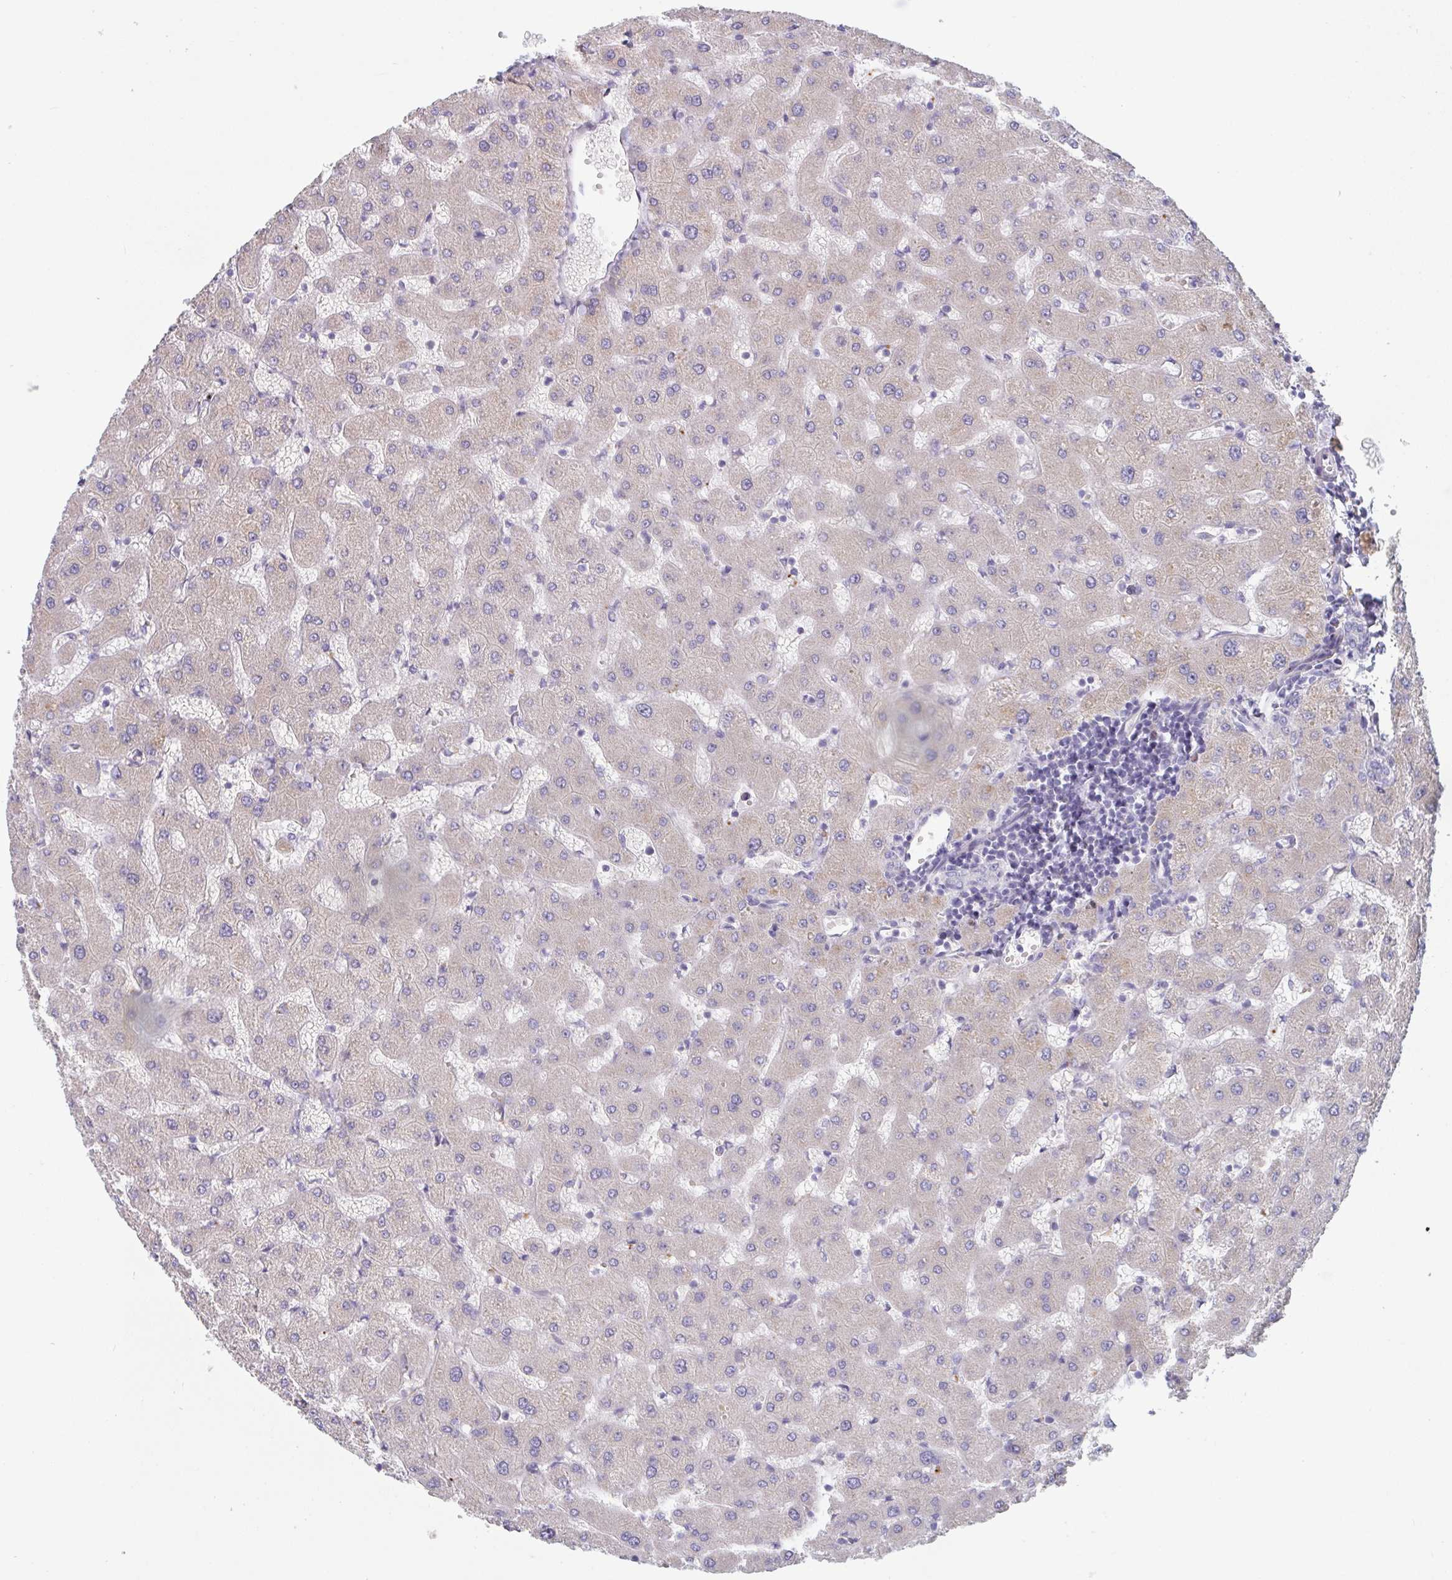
{"staining": {"intensity": "negative", "quantity": "none", "location": "none"}, "tissue": "liver", "cell_type": "Cholangiocytes", "image_type": "normal", "snomed": [{"axis": "morphology", "description": "Normal tissue, NOS"}, {"axis": "topography", "description": "Liver"}], "caption": "An image of human liver is negative for staining in cholangiocytes. The staining was performed using DAB (3,3'-diaminobenzidine) to visualize the protein expression in brown, while the nuclei were stained in blue with hematoxylin (Magnification: 20x).", "gene": "HGFAC", "patient": {"sex": "female", "age": 63}}